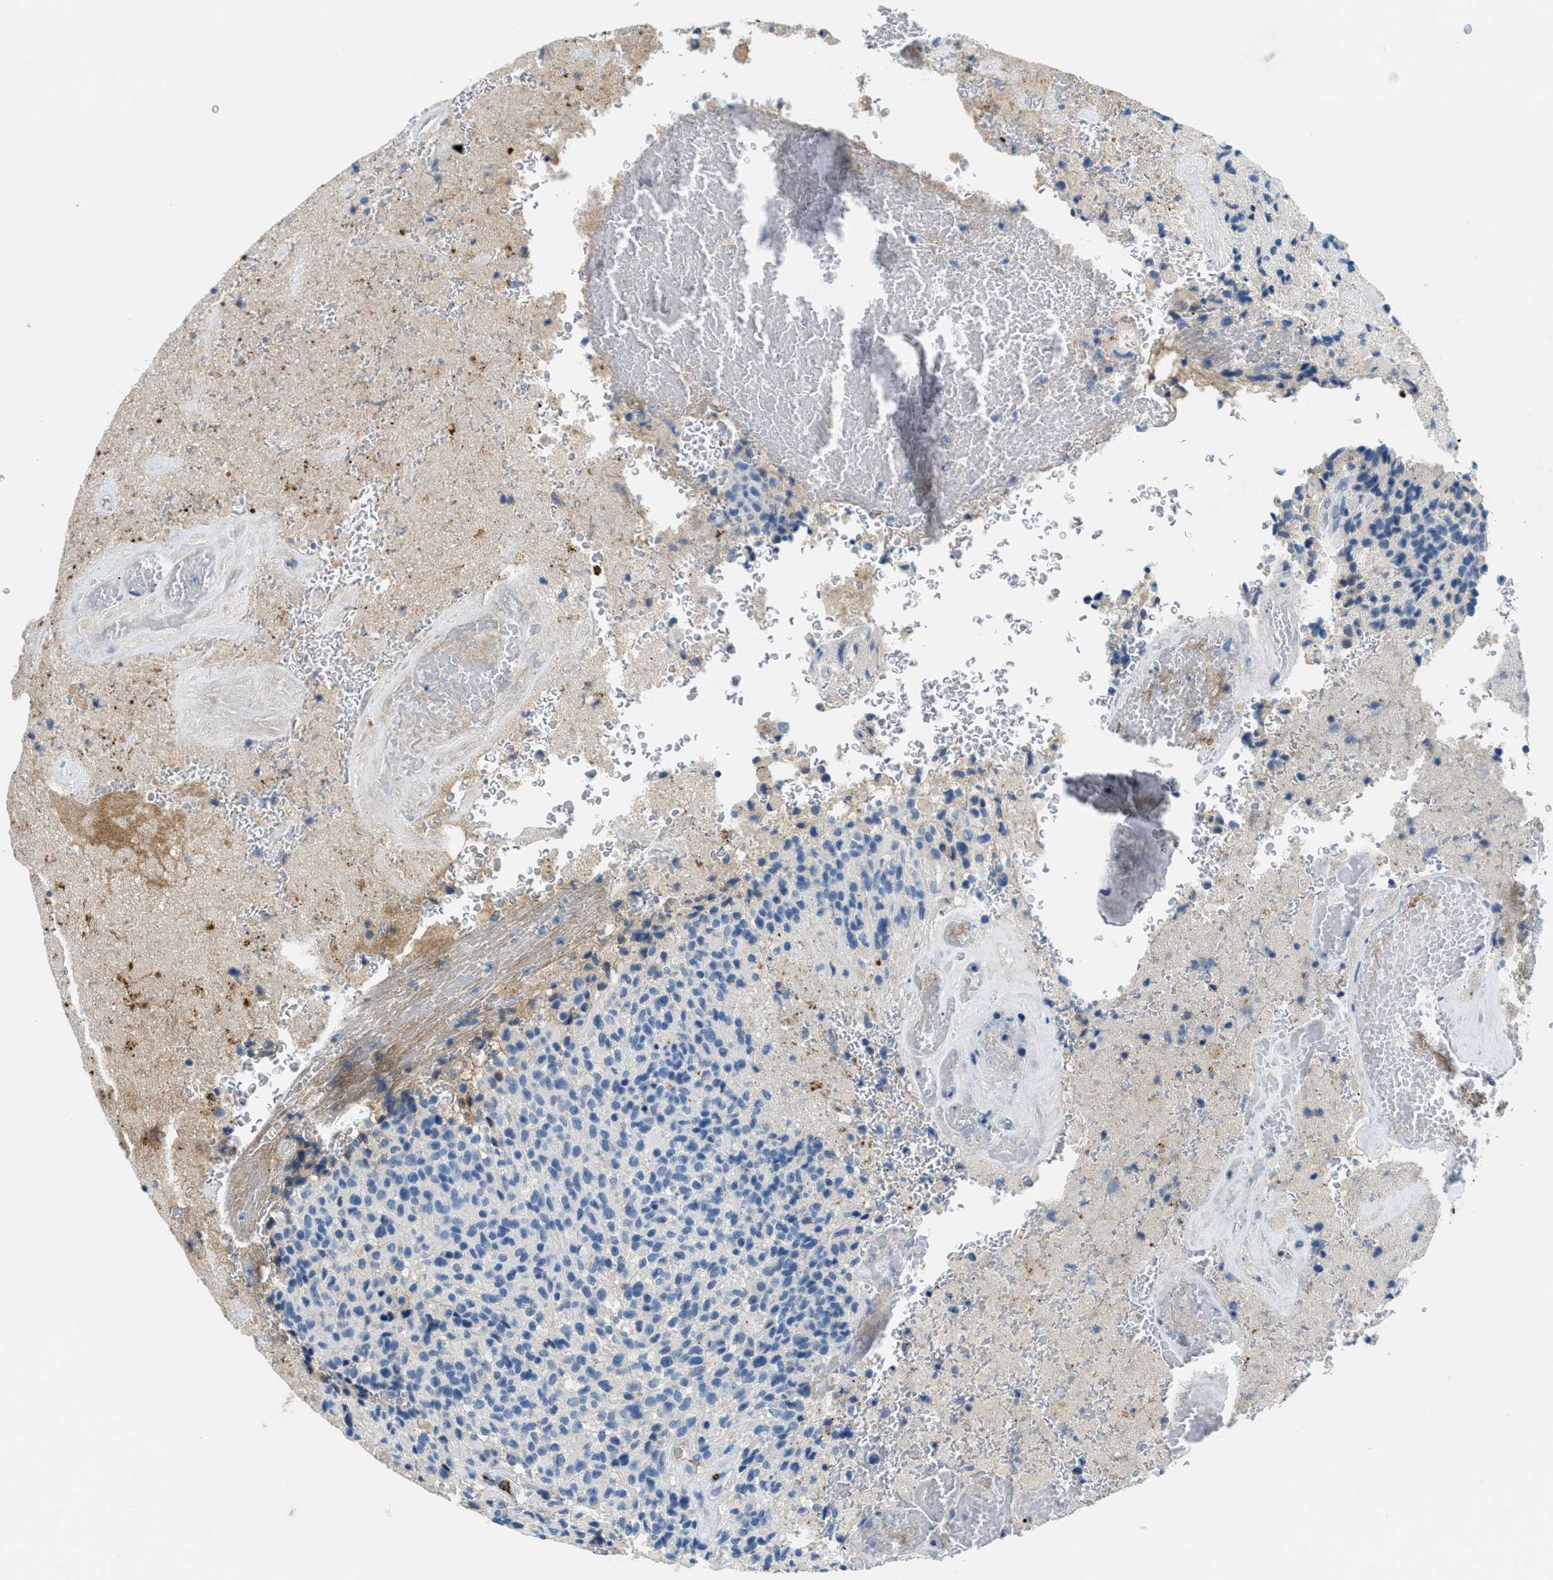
{"staining": {"intensity": "negative", "quantity": "none", "location": "none"}, "tissue": "glioma", "cell_type": "Tumor cells", "image_type": "cancer", "snomed": [{"axis": "morphology", "description": "Glioma, malignant, High grade"}, {"axis": "topography", "description": "Brain"}], "caption": "Immunohistochemical staining of glioma reveals no significant staining in tumor cells.", "gene": "A2M", "patient": {"sex": "male", "age": 71}}